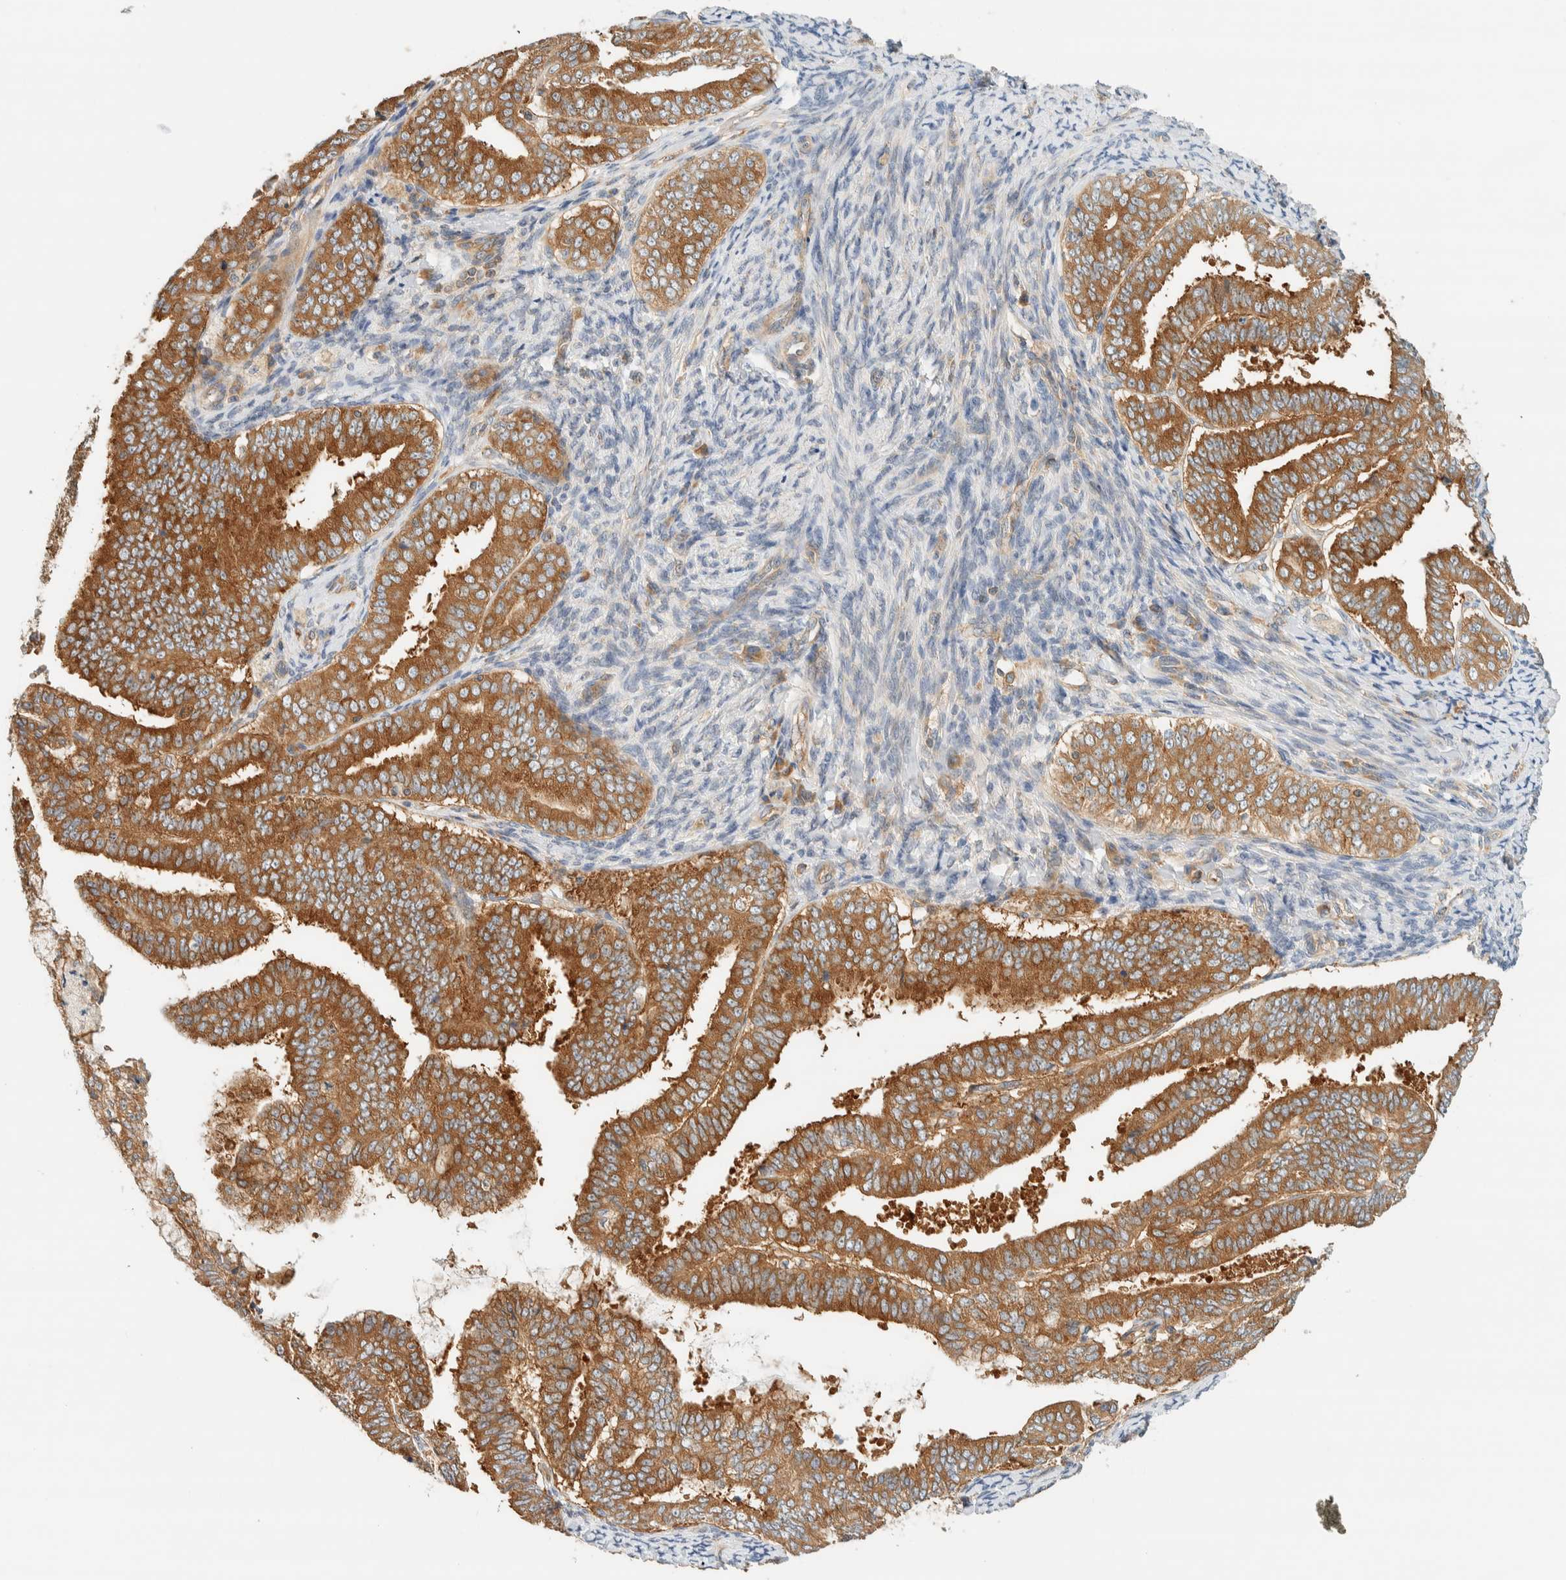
{"staining": {"intensity": "moderate", "quantity": ">75%", "location": "cytoplasmic/membranous"}, "tissue": "endometrial cancer", "cell_type": "Tumor cells", "image_type": "cancer", "snomed": [{"axis": "morphology", "description": "Adenocarcinoma, NOS"}, {"axis": "topography", "description": "Endometrium"}], "caption": "Immunohistochemistry micrograph of neoplastic tissue: endometrial cancer (adenocarcinoma) stained using IHC demonstrates medium levels of moderate protein expression localized specifically in the cytoplasmic/membranous of tumor cells, appearing as a cytoplasmic/membranous brown color.", "gene": "ARFGEF1", "patient": {"sex": "female", "age": 63}}